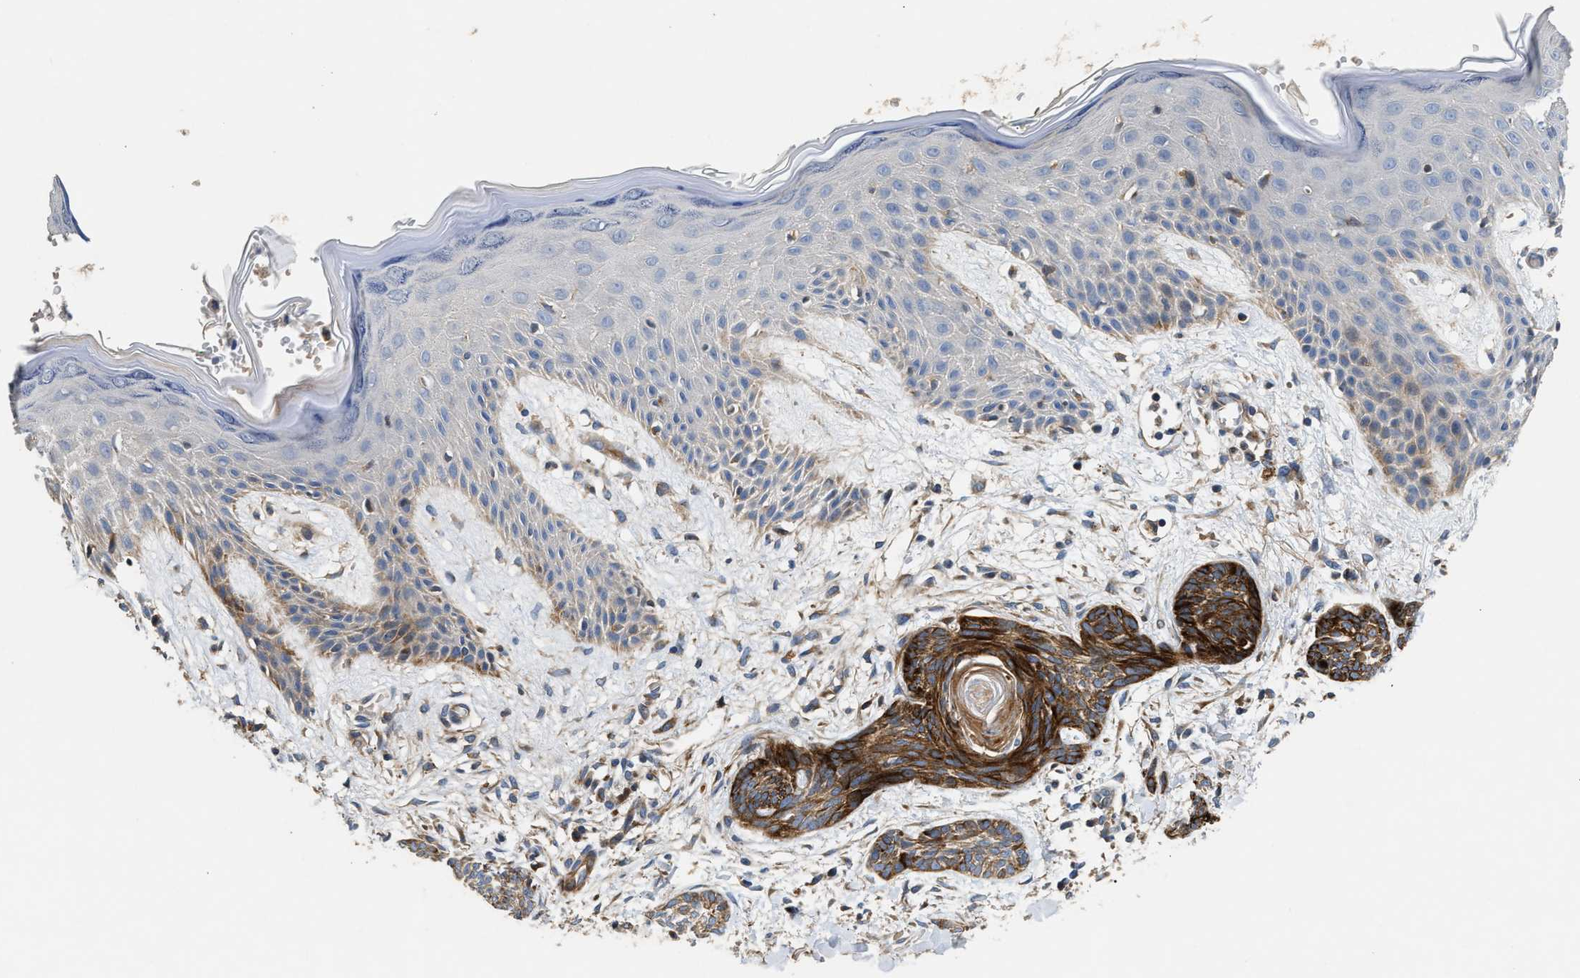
{"staining": {"intensity": "strong", "quantity": ">75%", "location": "cytoplasmic/membranous"}, "tissue": "skin cancer", "cell_type": "Tumor cells", "image_type": "cancer", "snomed": [{"axis": "morphology", "description": "Basal cell carcinoma"}, {"axis": "topography", "description": "Skin"}], "caption": "The immunohistochemical stain highlights strong cytoplasmic/membranous staining in tumor cells of skin basal cell carcinoma tissue.", "gene": "IL17RC", "patient": {"sex": "female", "age": 59}}